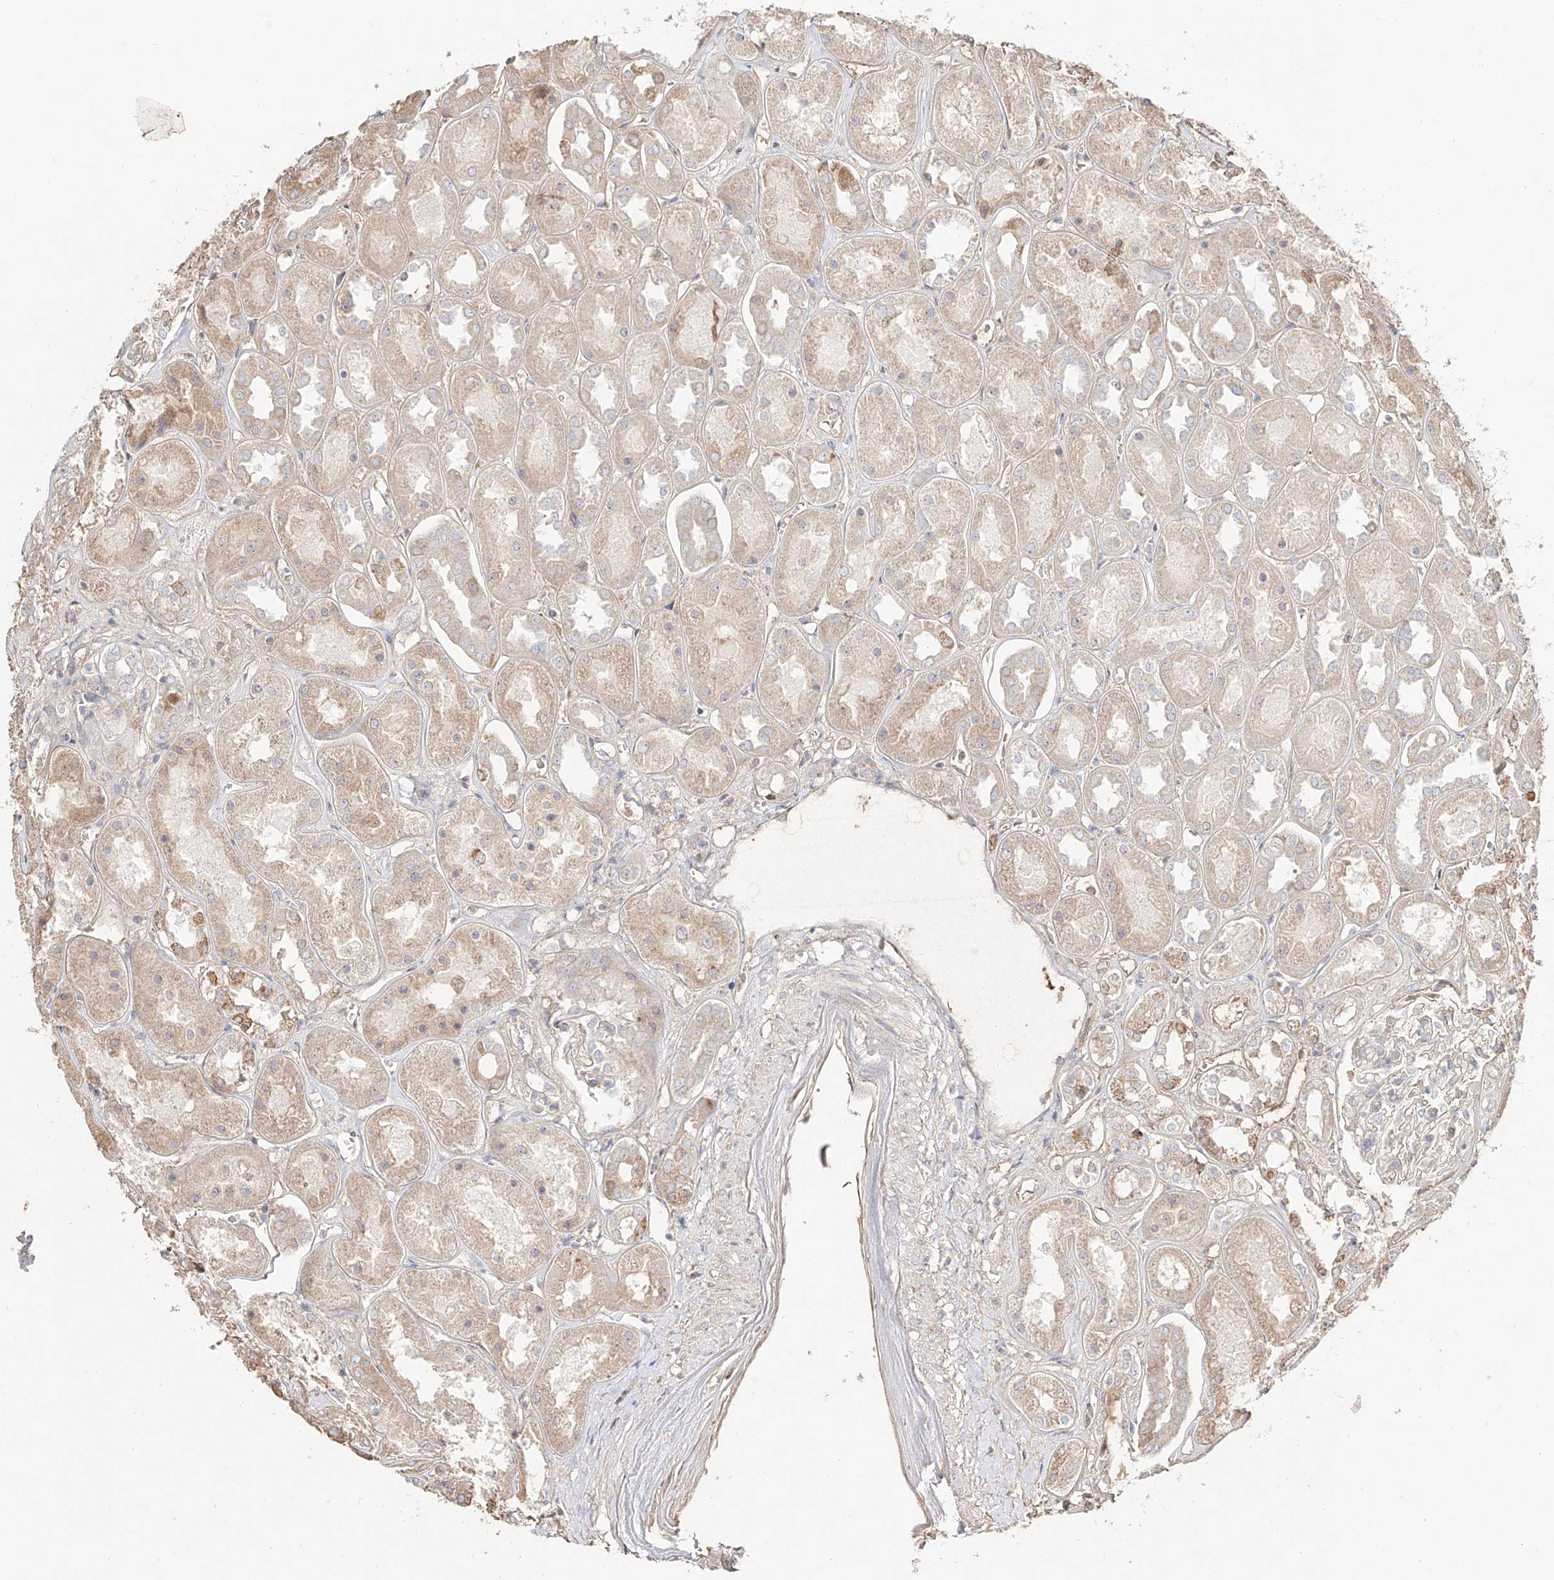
{"staining": {"intensity": "negative", "quantity": "none", "location": "none"}, "tissue": "kidney", "cell_type": "Cells in glomeruli", "image_type": "normal", "snomed": [{"axis": "morphology", "description": "Normal tissue, NOS"}, {"axis": "topography", "description": "Kidney"}], "caption": "The IHC image has no significant expression in cells in glomeruli of kidney. (DAB (3,3'-diaminobenzidine) immunohistochemistry visualized using brightfield microscopy, high magnification).", "gene": "ERO1A", "patient": {"sex": "male", "age": 70}}